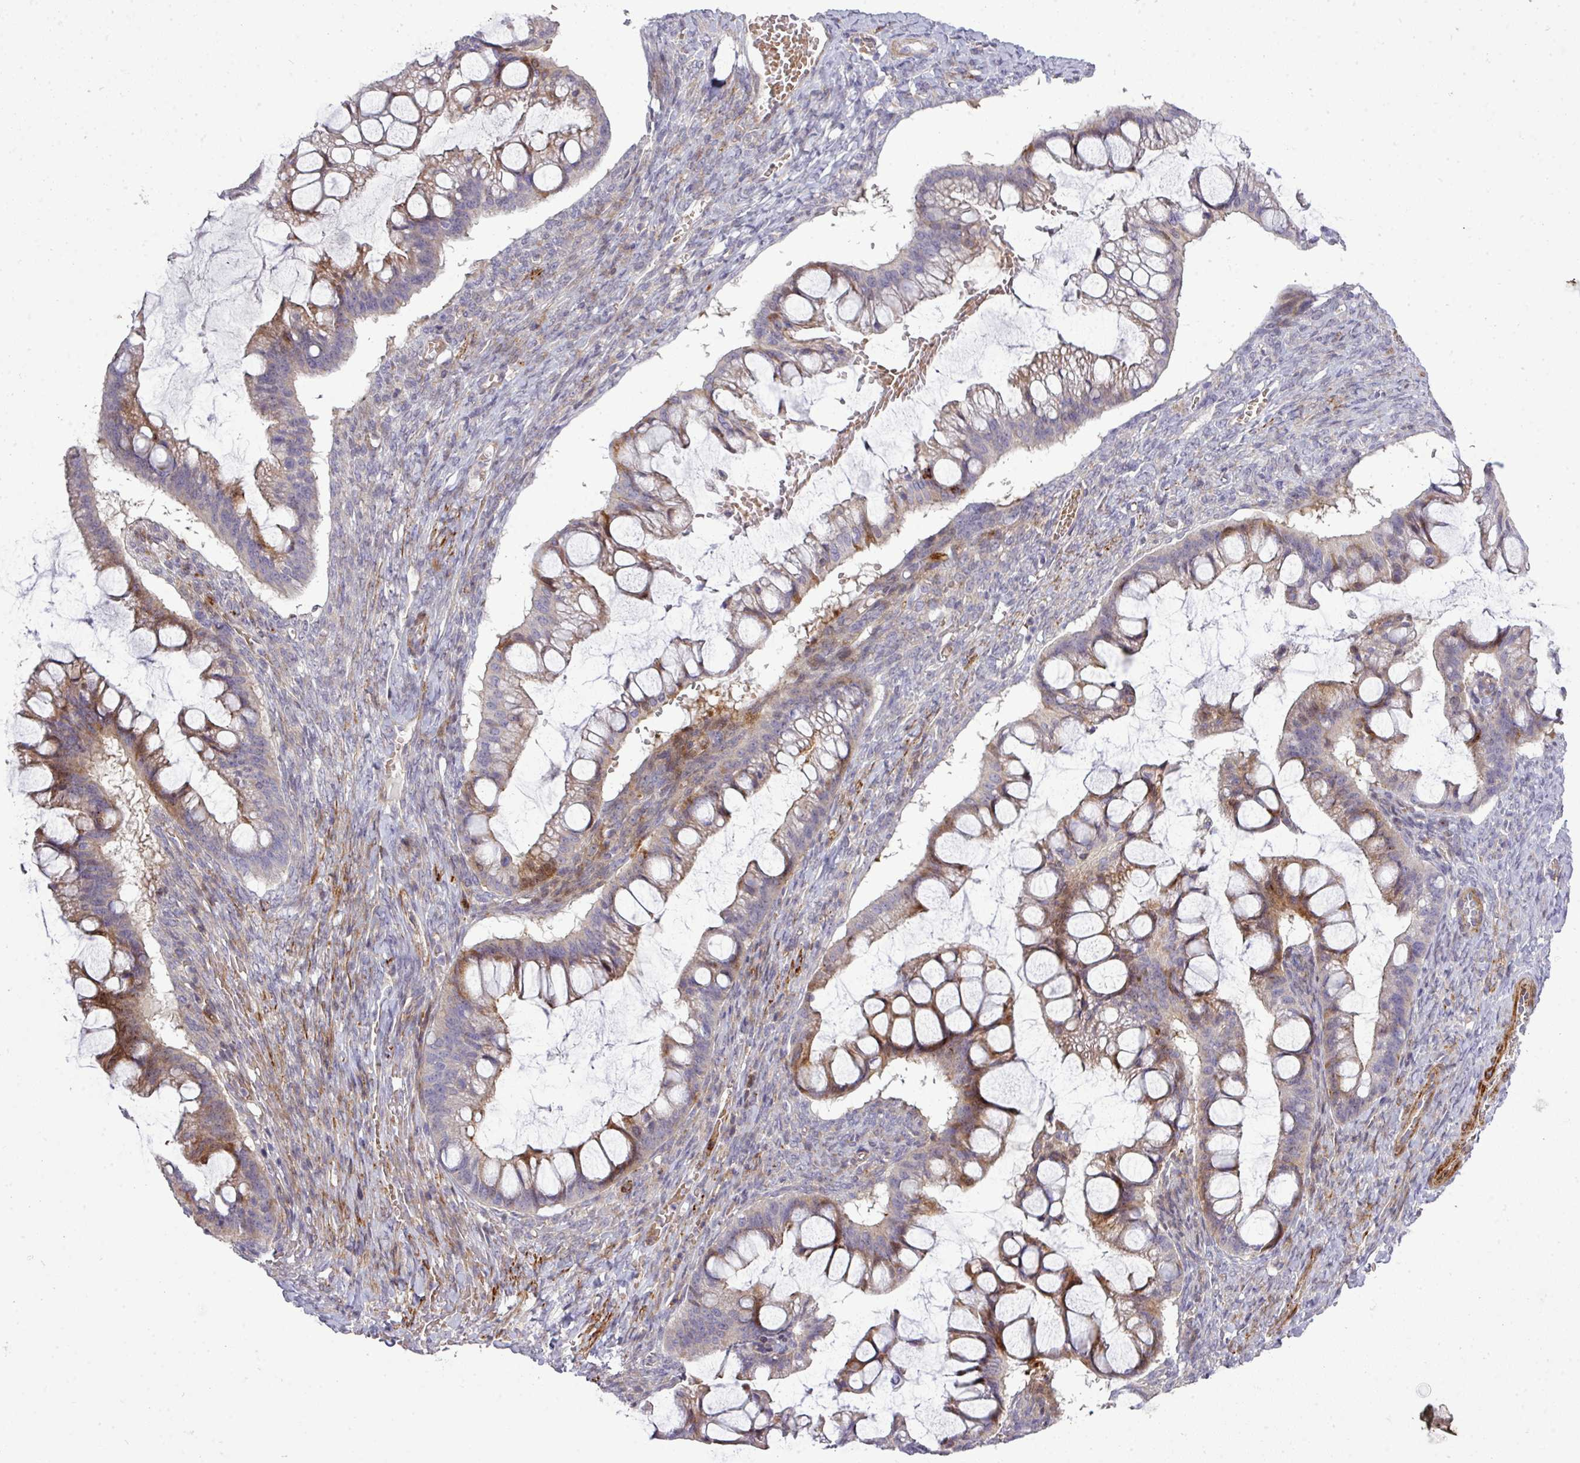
{"staining": {"intensity": "moderate", "quantity": "25%-75%", "location": "cytoplasmic/membranous"}, "tissue": "ovarian cancer", "cell_type": "Tumor cells", "image_type": "cancer", "snomed": [{"axis": "morphology", "description": "Cystadenocarcinoma, mucinous, NOS"}, {"axis": "topography", "description": "Ovary"}], "caption": "Immunohistochemical staining of human mucinous cystadenocarcinoma (ovarian) displays medium levels of moderate cytoplasmic/membranous protein positivity in about 25%-75% of tumor cells.", "gene": "TPRA1", "patient": {"sex": "female", "age": 73}}